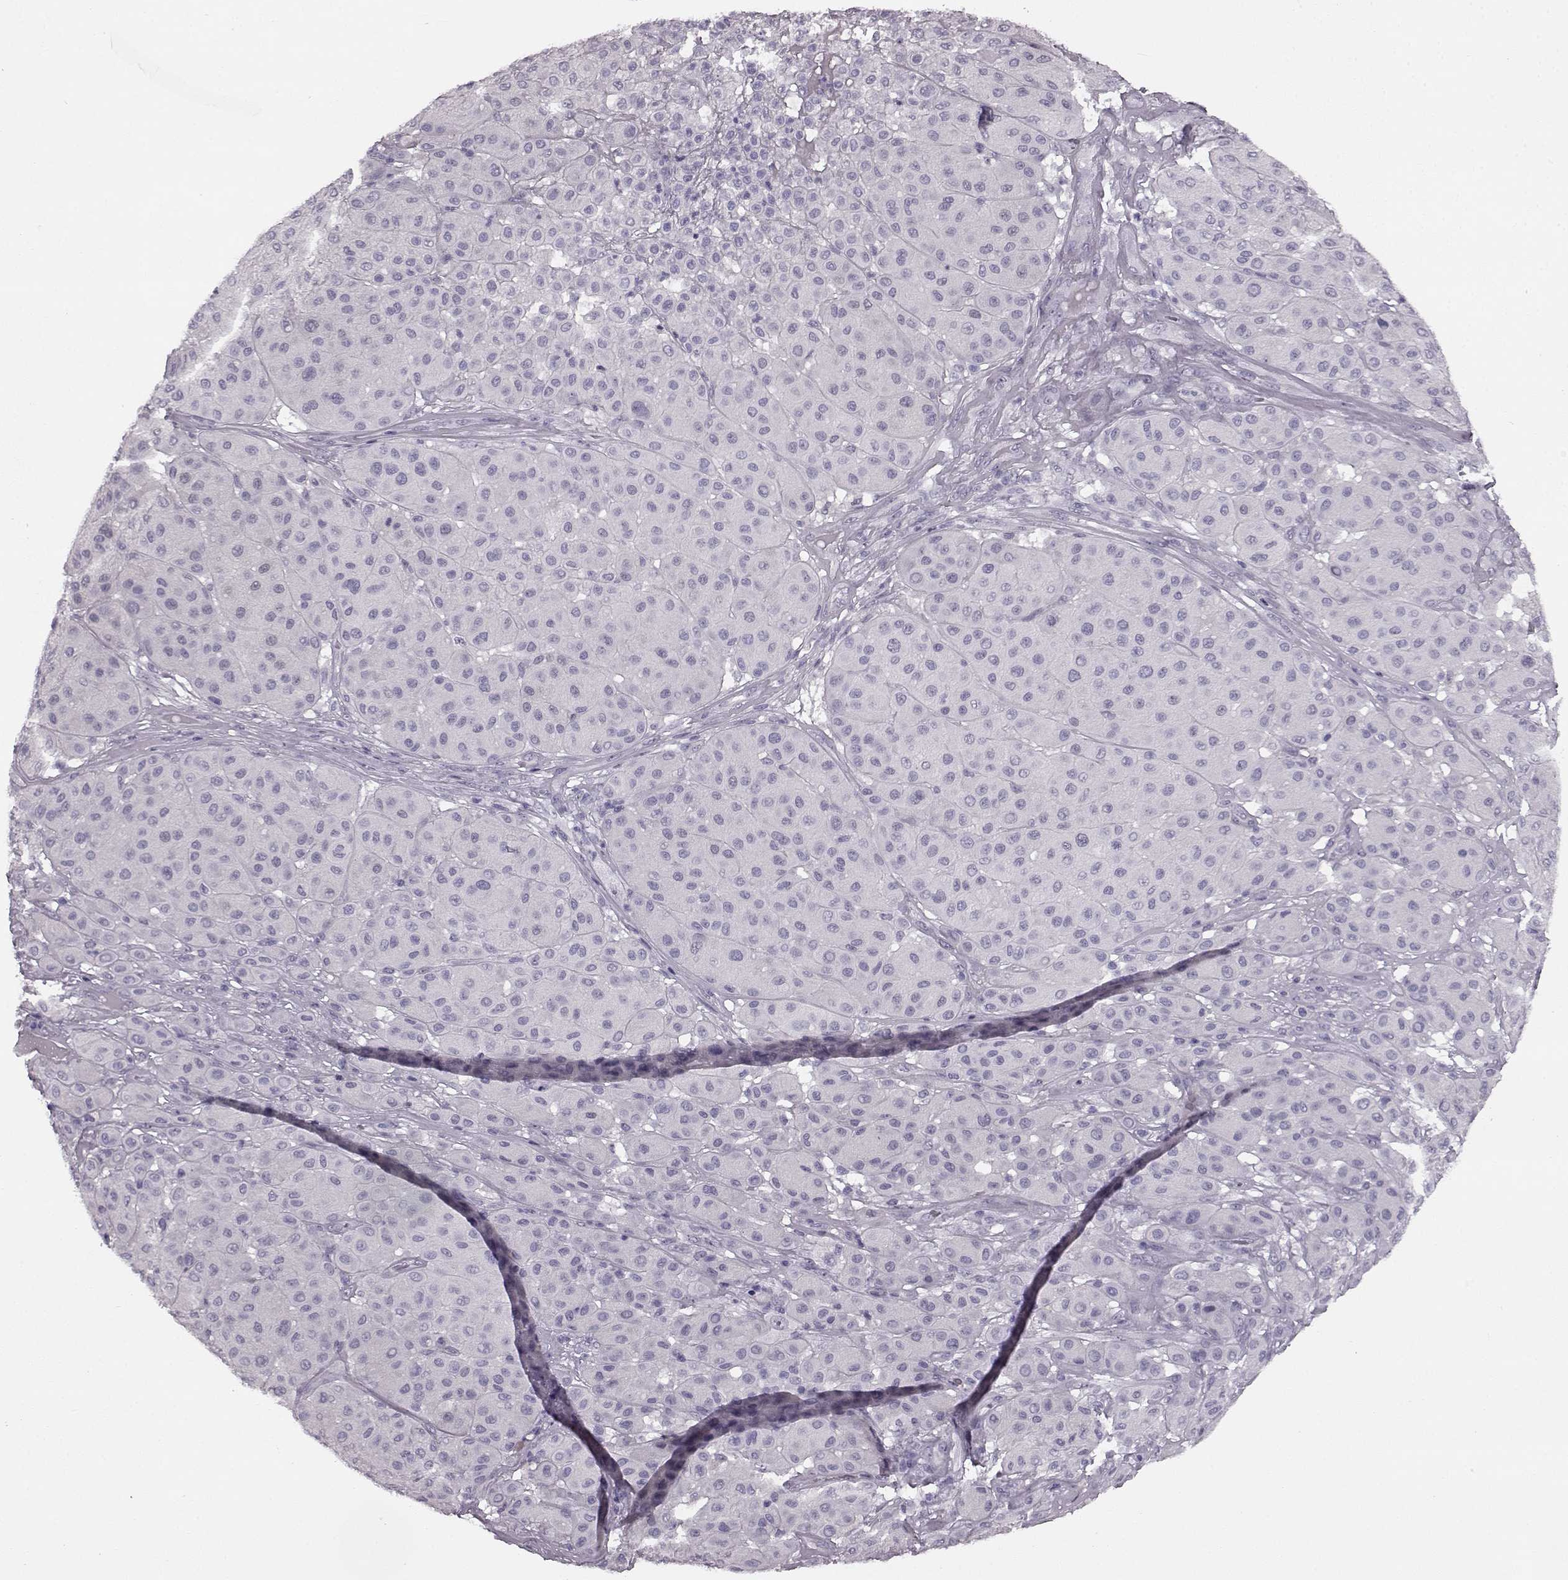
{"staining": {"intensity": "negative", "quantity": "none", "location": "none"}, "tissue": "melanoma", "cell_type": "Tumor cells", "image_type": "cancer", "snomed": [{"axis": "morphology", "description": "Malignant melanoma, Metastatic site"}, {"axis": "topography", "description": "Smooth muscle"}], "caption": "The histopathology image displays no significant positivity in tumor cells of malignant melanoma (metastatic site).", "gene": "PRPH2", "patient": {"sex": "male", "age": 41}}